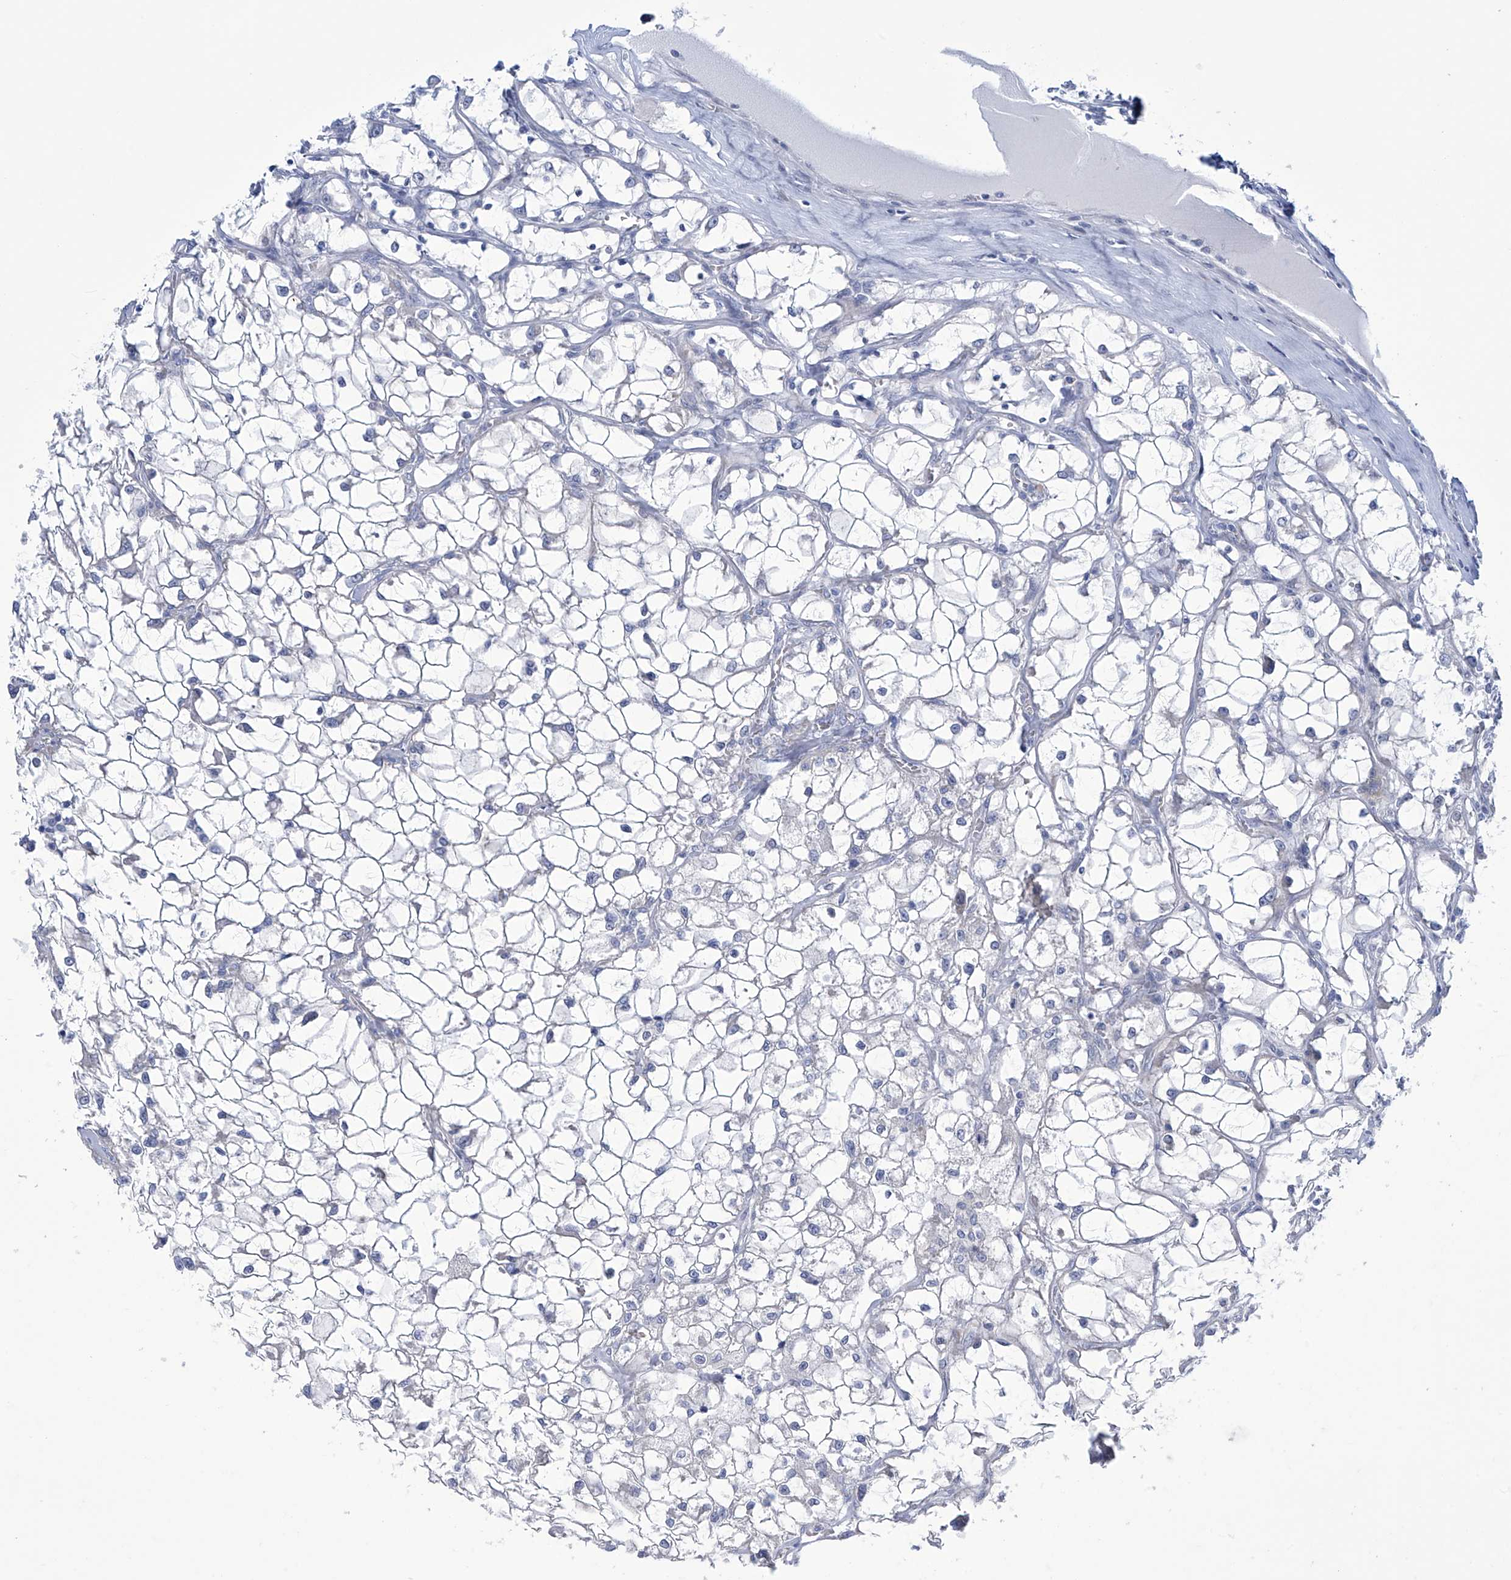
{"staining": {"intensity": "negative", "quantity": "none", "location": "none"}, "tissue": "renal cancer", "cell_type": "Tumor cells", "image_type": "cancer", "snomed": [{"axis": "morphology", "description": "Adenocarcinoma, NOS"}, {"axis": "topography", "description": "Kidney"}], "caption": "The micrograph shows no staining of tumor cells in renal cancer (adenocarcinoma).", "gene": "TRIM60", "patient": {"sex": "female", "age": 69}}